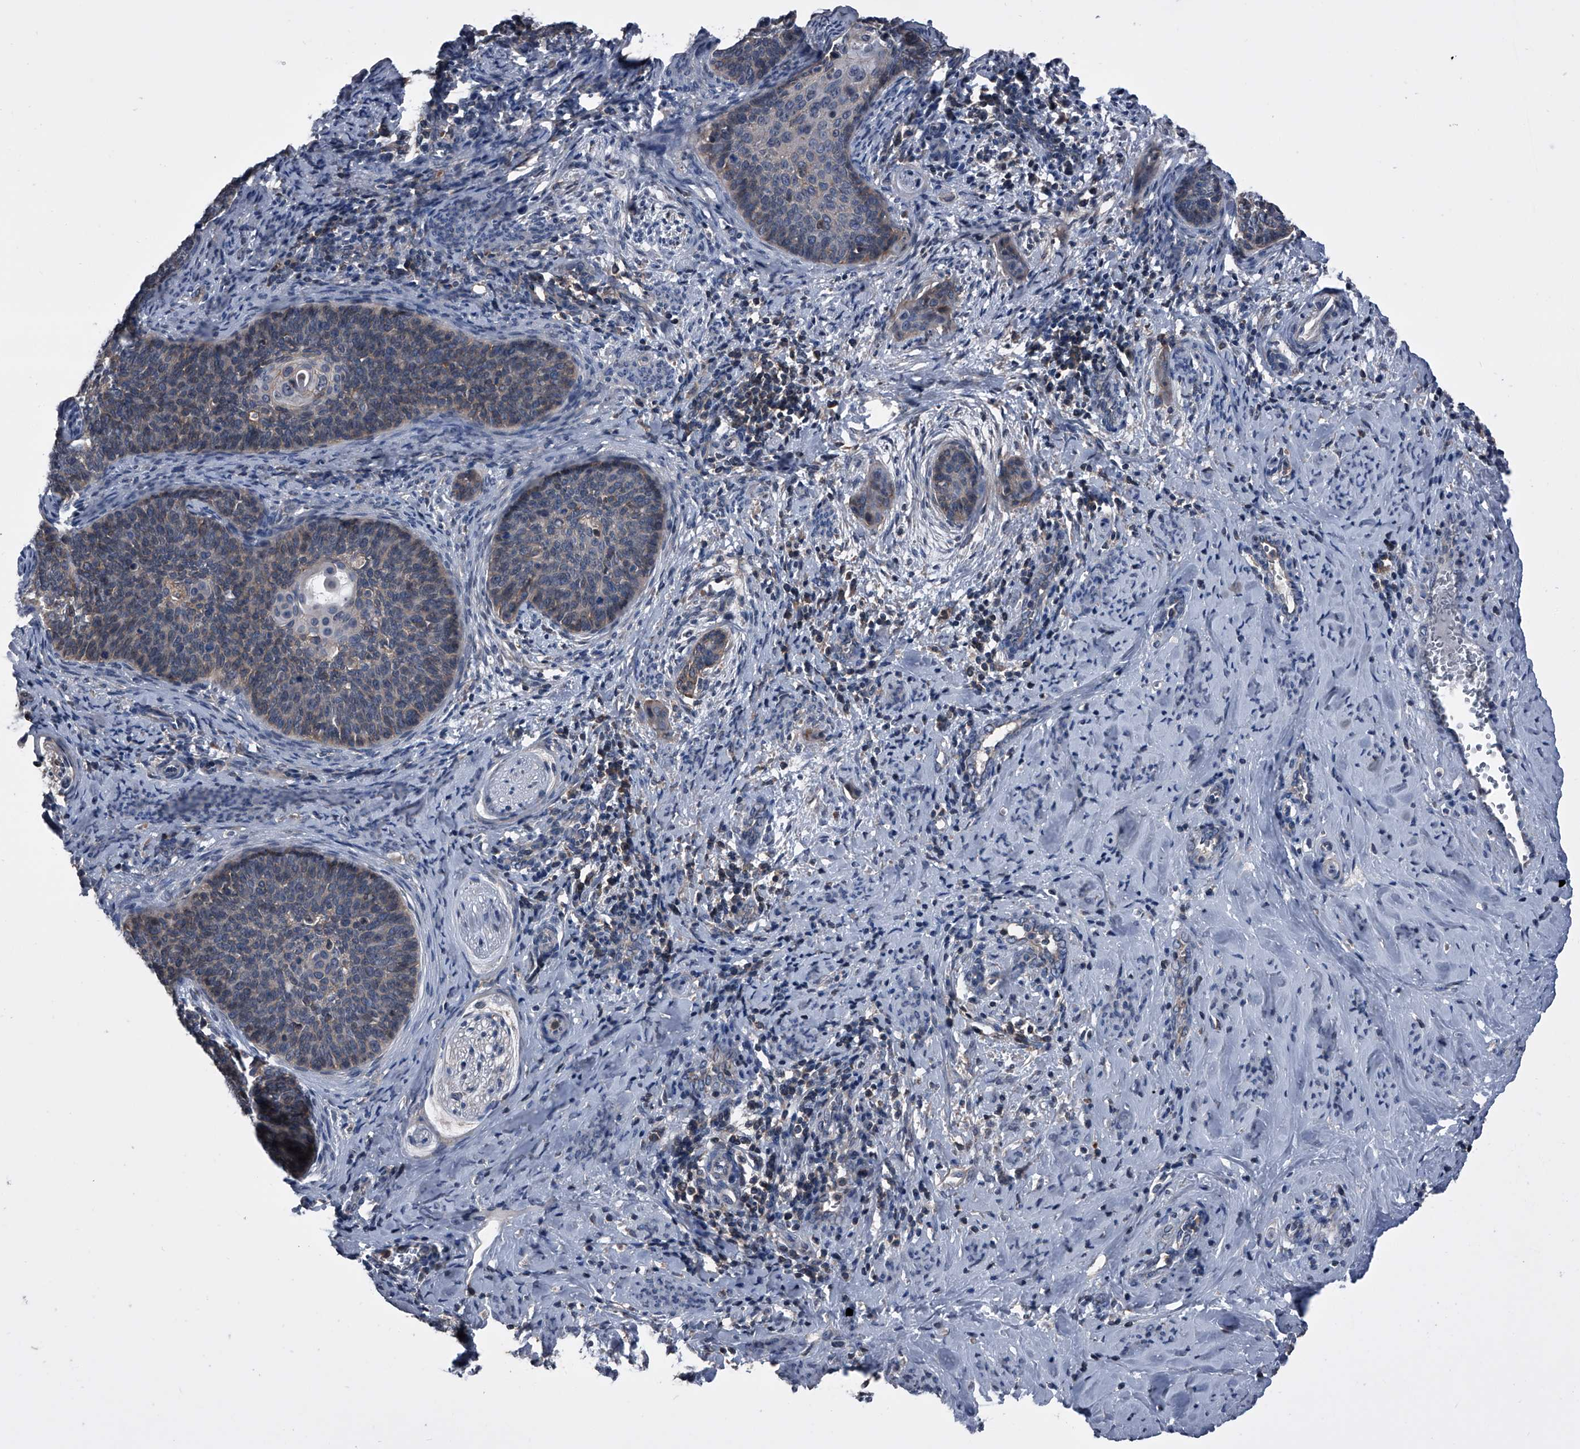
{"staining": {"intensity": "negative", "quantity": "none", "location": "none"}, "tissue": "cervical cancer", "cell_type": "Tumor cells", "image_type": "cancer", "snomed": [{"axis": "morphology", "description": "Squamous cell carcinoma, NOS"}, {"axis": "topography", "description": "Cervix"}], "caption": "A micrograph of cervical squamous cell carcinoma stained for a protein reveals no brown staining in tumor cells.", "gene": "PIP5K1A", "patient": {"sex": "female", "age": 33}}